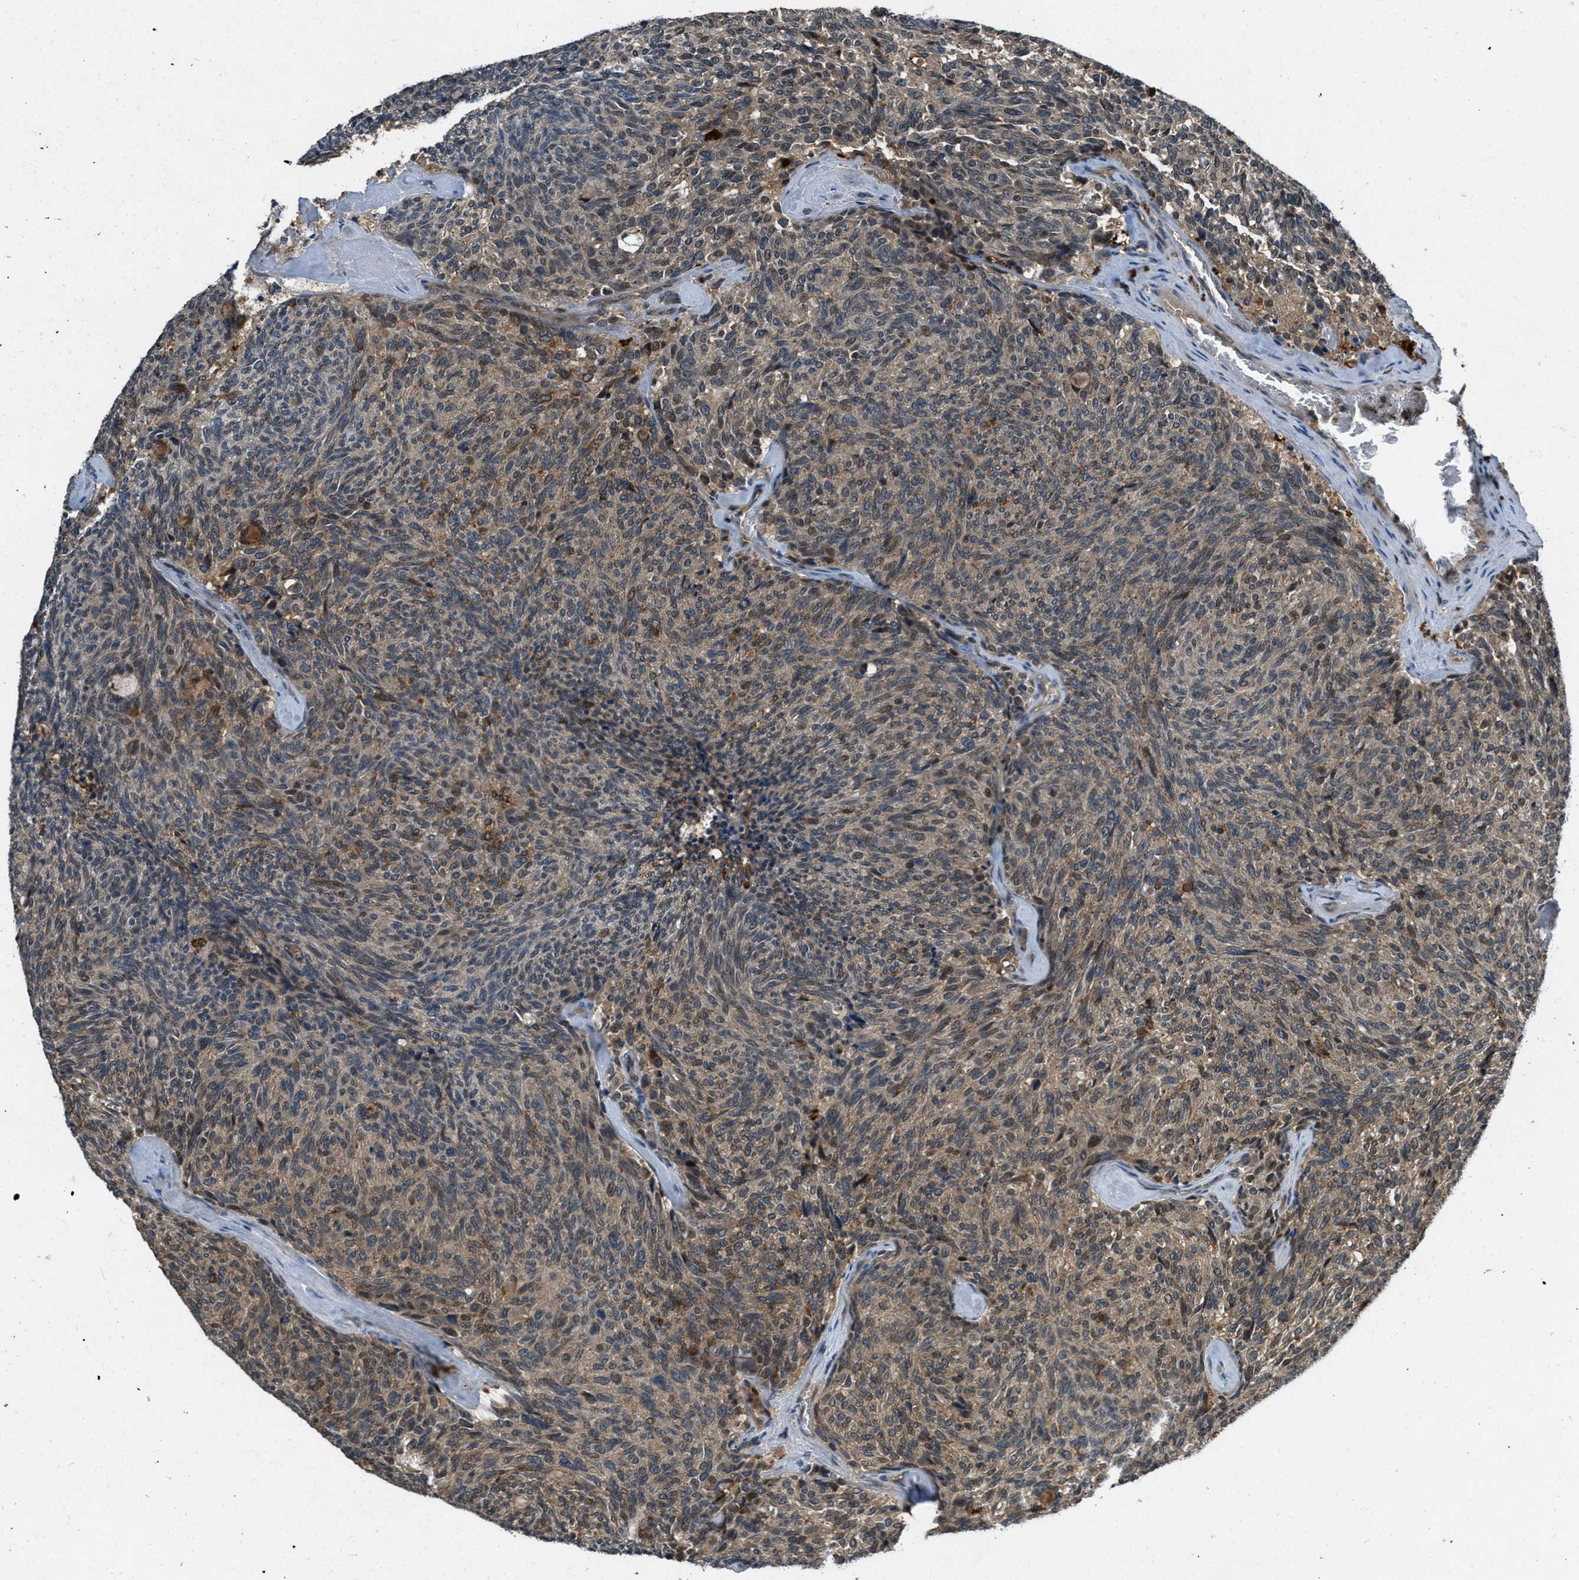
{"staining": {"intensity": "weak", "quantity": ">75%", "location": "cytoplasmic/membranous"}, "tissue": "carcinoid", "cell_type": "Tumor cells", "image_type": "cancer", "snomed": [{"axis": "morphology", "description": "Carcinoid, malignant, NOS"}, {"axis": "topography", "description": "Pancreas"}], "caption": "Tumor cells display low levels of weak cytoplasmic/membranous staining in approximately >75% of cells in carcinoid.", "gene": "DUSP6", "patient": {"sex": "female", "age": 54}}